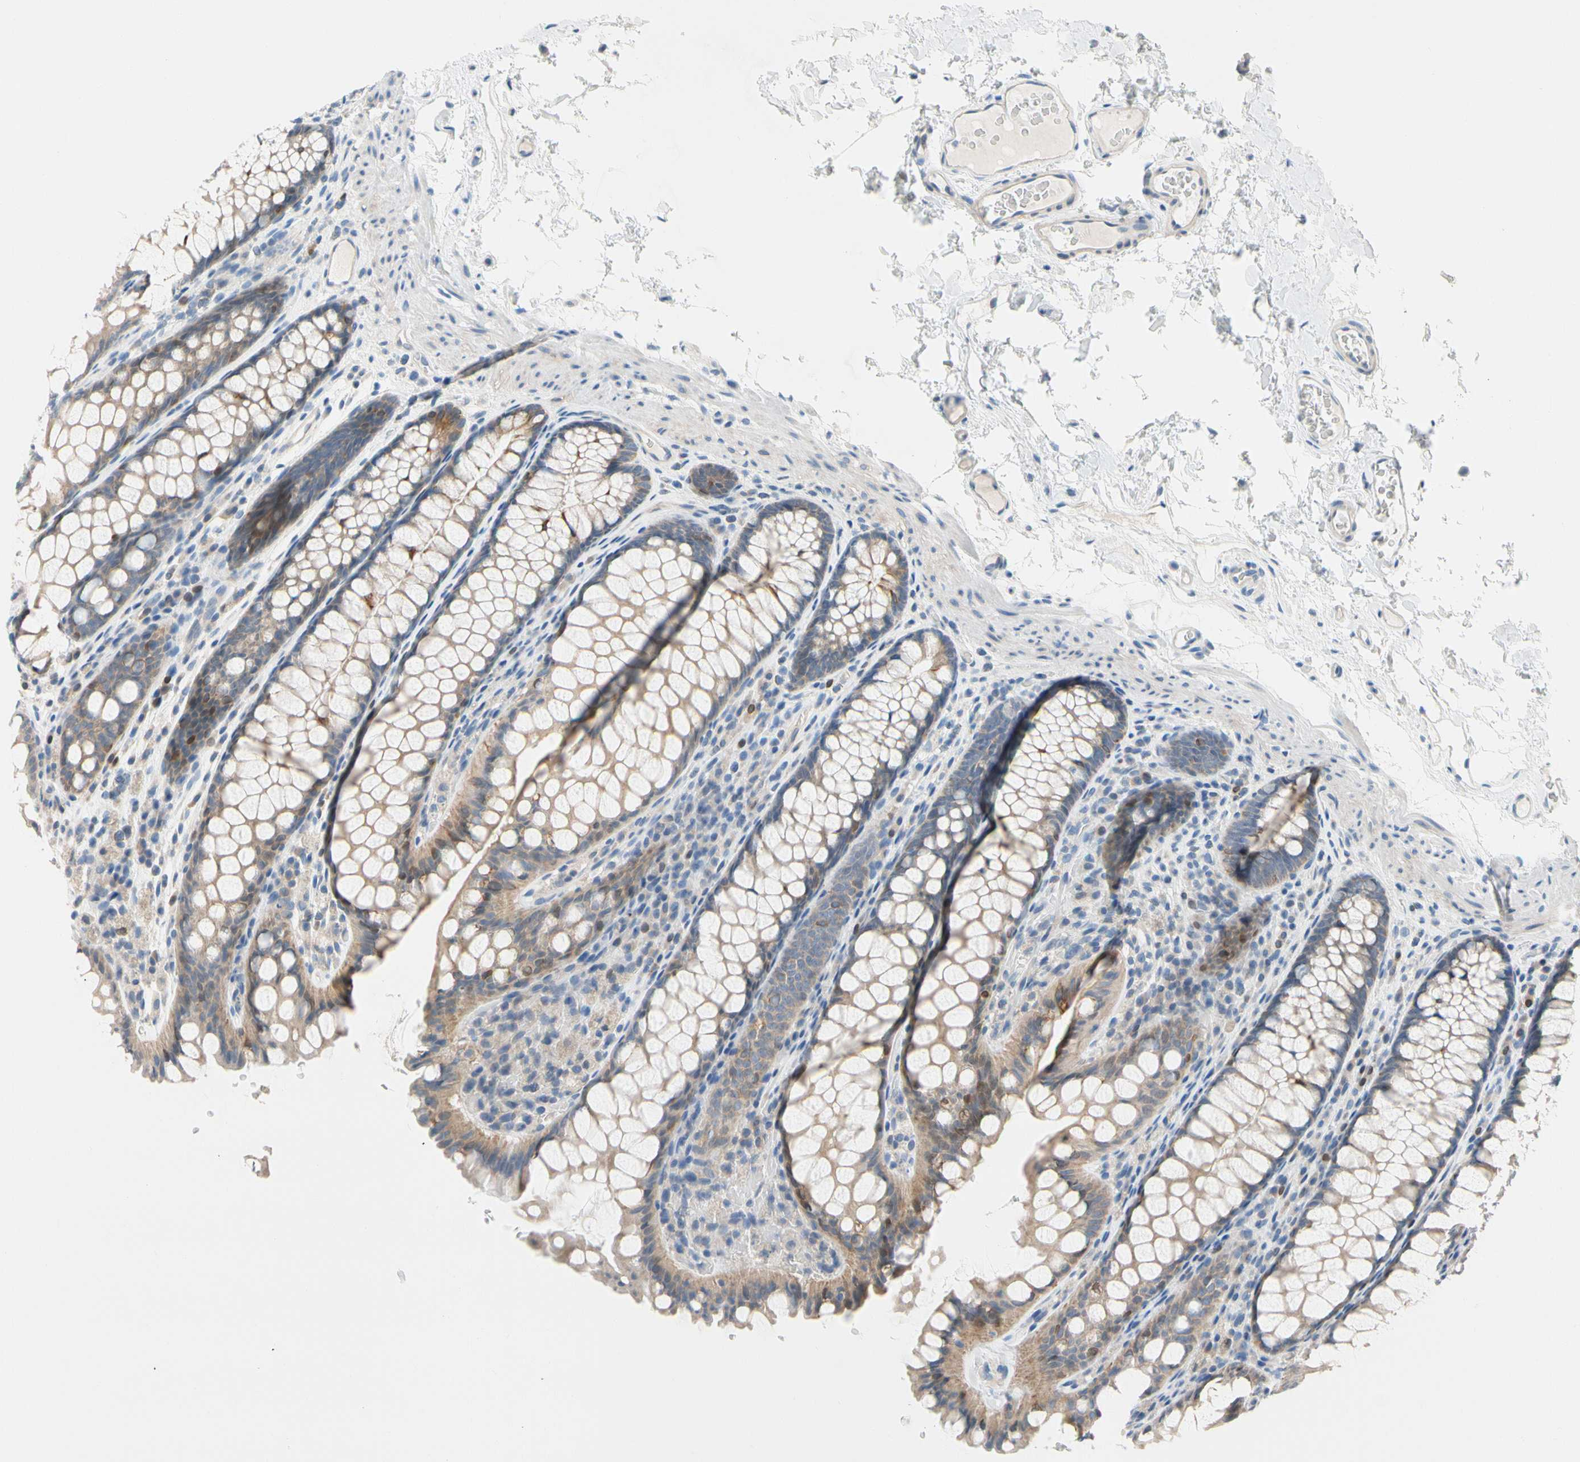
{"staining": {"intensity": "negative", "quantity": "none", "location": "none"}, "tissue": "colon", "cell_type": "Endothelial cells", "image_type": "normal", "snomed": [{"axis": "morphology", "description": "Normal tissue, NOS"}, {"axis": "topography", "description": "Colon"}], "caption": "DAB immunohistochemical staining of unremarkable colon displays no significant expression in endothelial cells.", "gene": "ZNF132", "patient": {"sex": "female", "age": 55}}